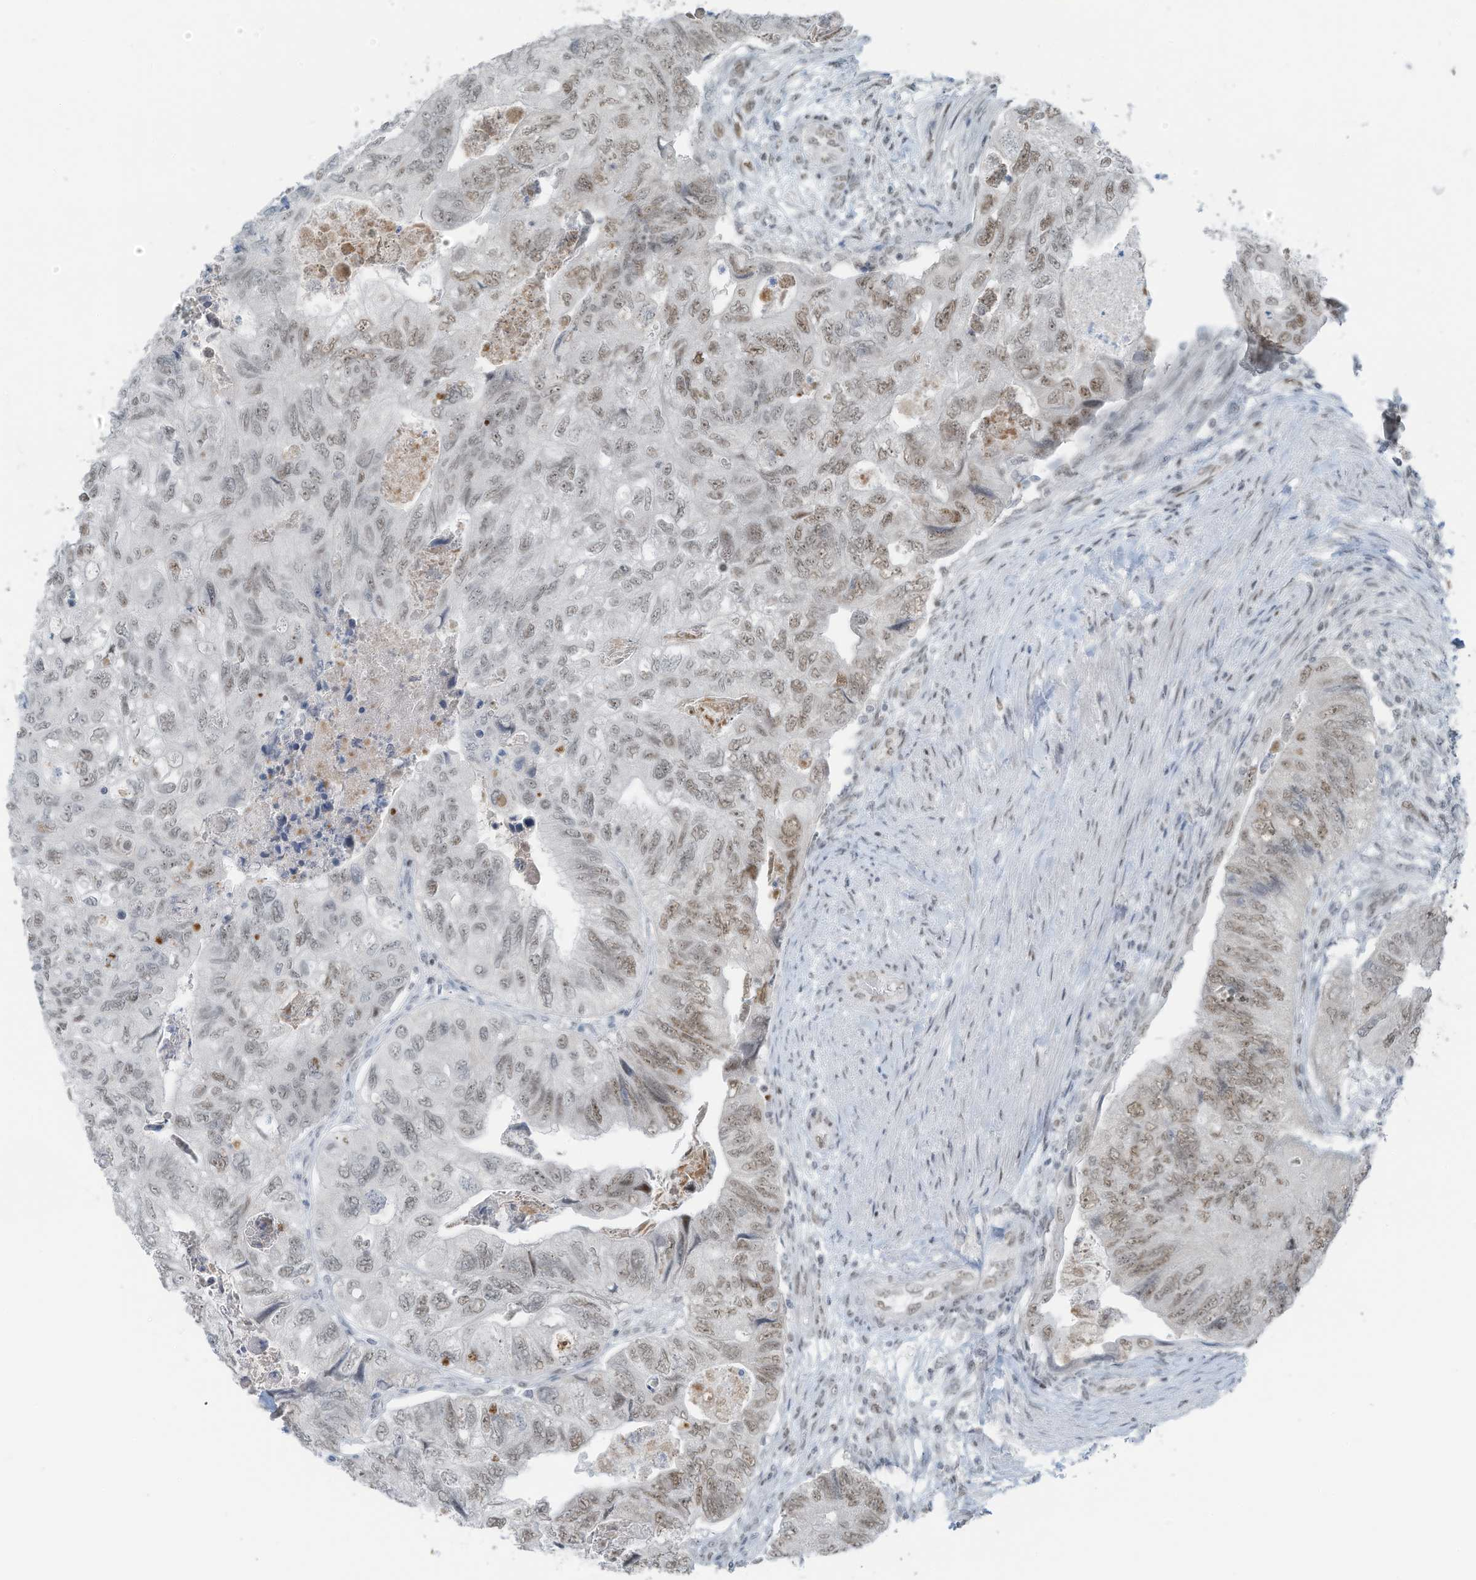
{"staining": {"intensity": "moderate", "quantity": ">75%", "location": "nuclear"}, "tissue": "colorectal cancer", "cell_type": "Tumor cells", "image_type": "cancer", "snomed": [{"axis": "morphology", "description": "Adenocarcinoma, NOS"}, {"axis": "topography", "description": "Rectum"}], "caption": "Protein staining shows moderate nuclear positivity in approximately >75% of tumor cells in colorectal adenocarcinoma.", "gene": "WRNIP1", "patient": {"sex": "male", "age": 63}}